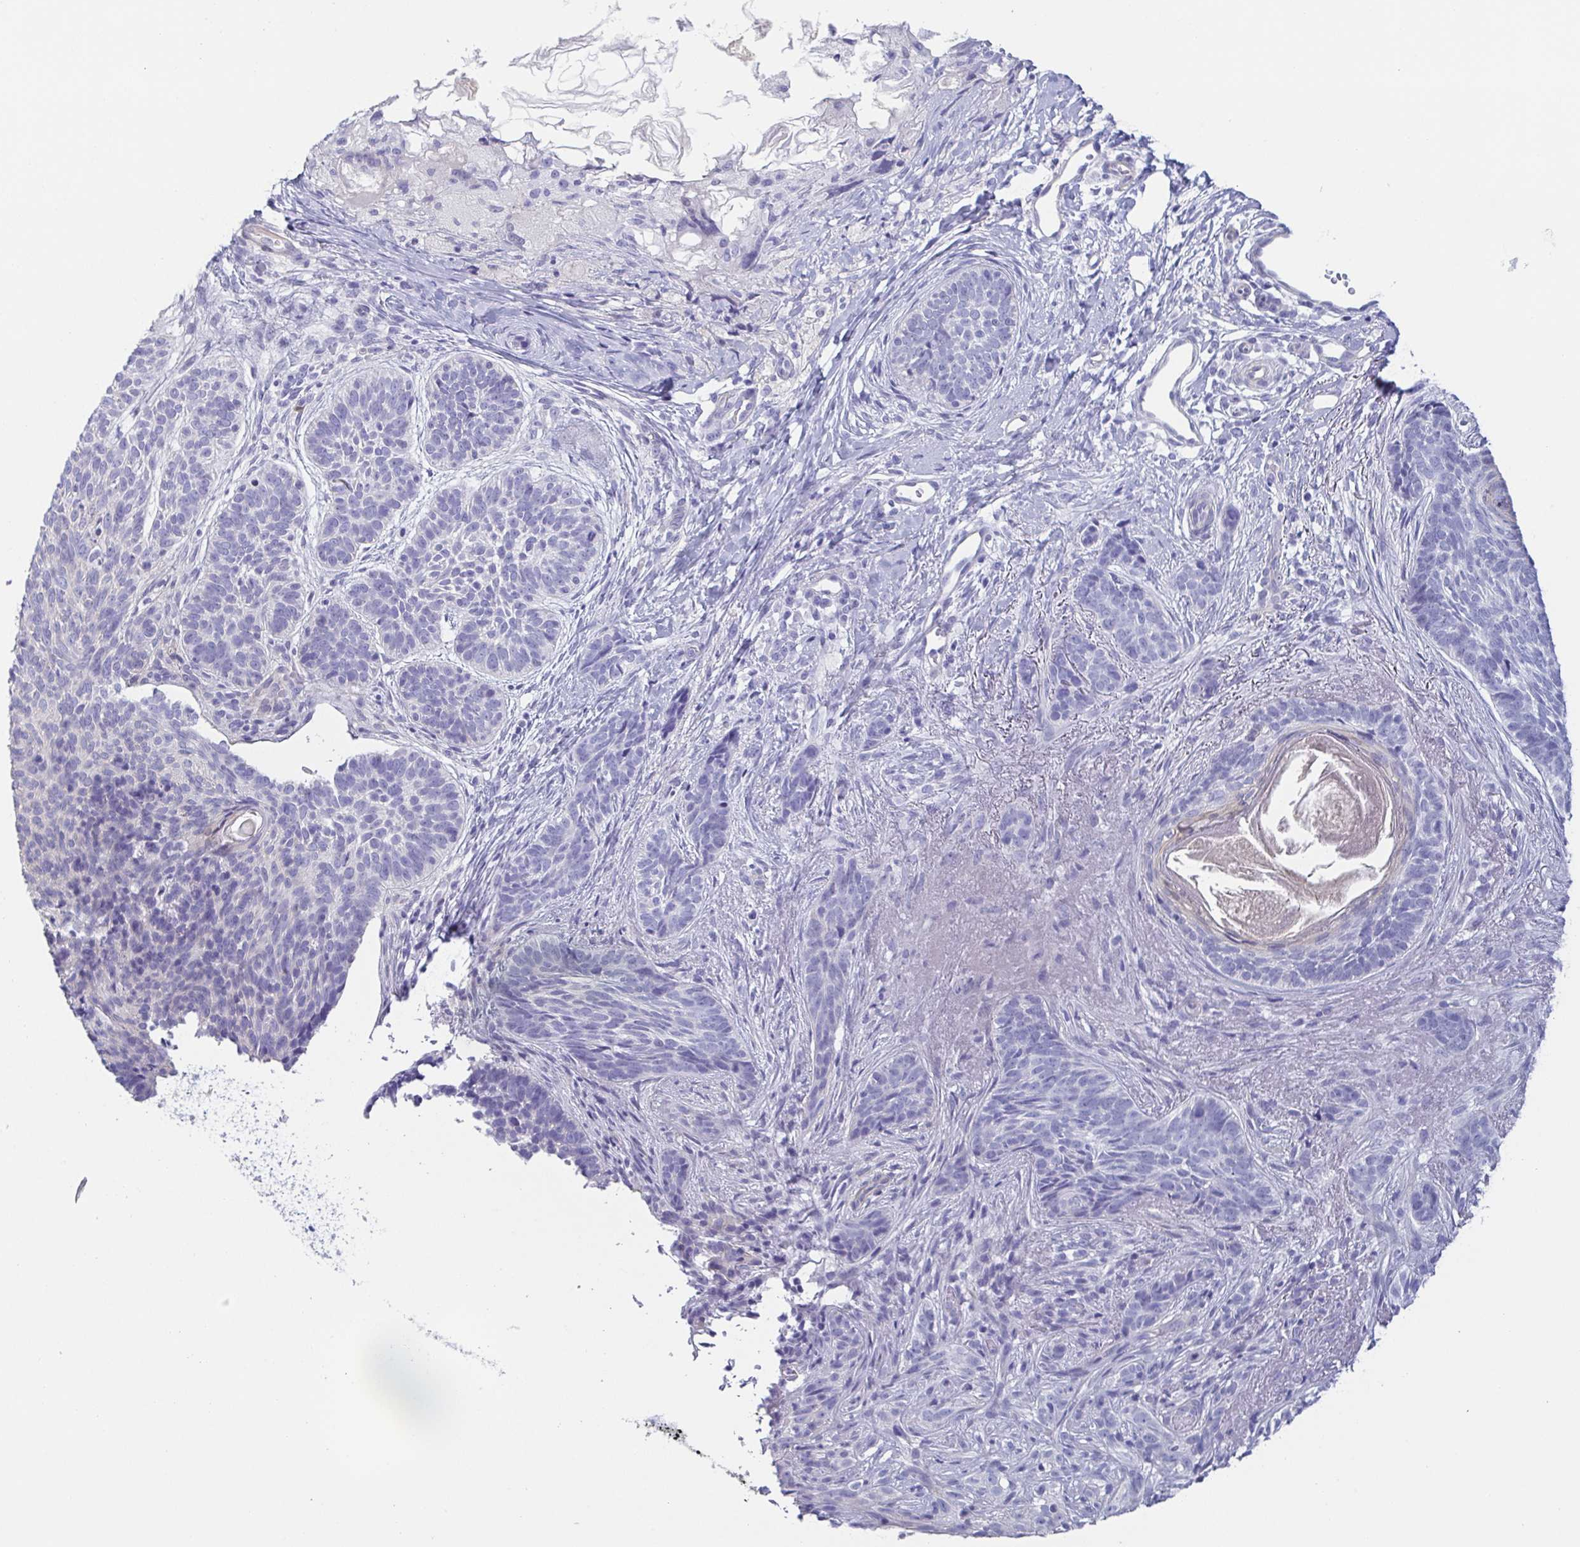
{"staining": {"intensity": "negative", "quantity": "none", "location": "none"}, "tissue": "skin cancer", "cell_type": "Tumor cells", "image_type": "cancer", "snomed": [{"axis": "morphology", "description": "Basal cell carcinoma"}, {"axis": "topography", "description": "Skin"}], "caption": "Tumor cells are negative for protein expression in human basal cell carcinoma (skin).", "gene": "PRR4", "patient": {"sex": "female", "age": 74}}